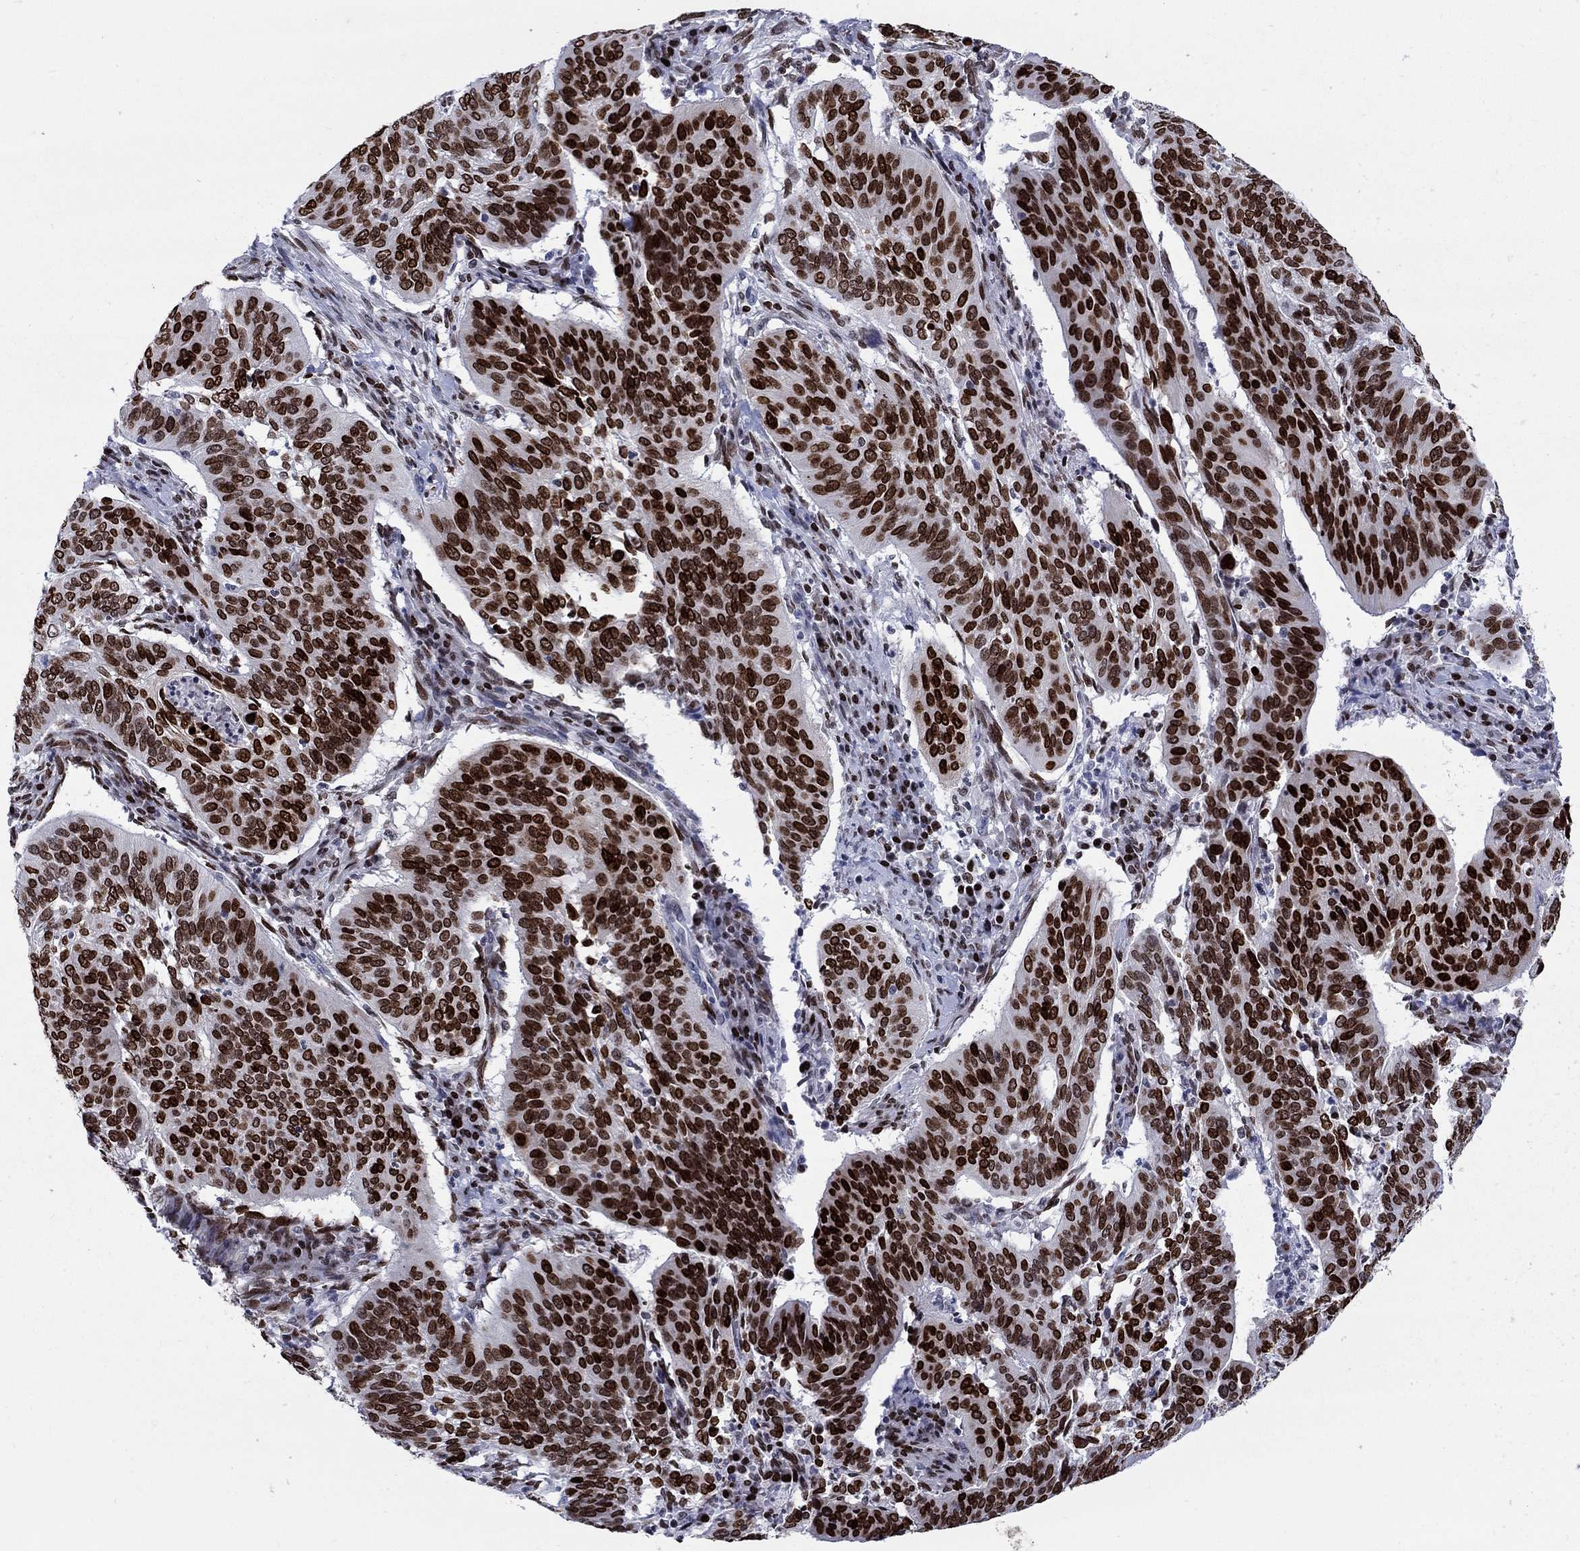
{"staining": {"intensity": "strong", "quantity": ">75%", "location": "nuclear"}, "tissue": "cervical cancer", "cell_type": "Tumor cells", "image_type": "cancer", "snomed": [{"axis": "morphology", "description": "Normal tissue, NOS"}, {"axis": "morphology", "description": "Squamous cell carcinoma, NOS"}, {"axis": "topography", "description": "Cervix"}], "caption": "Protein expression analysis of squamous cell carcinoma (cervical) demonstrates strong nuclear positivity in about >75% of tumor cells.", "gene": "HMGA1", "patient": {"sex": "female", "age": 39}}